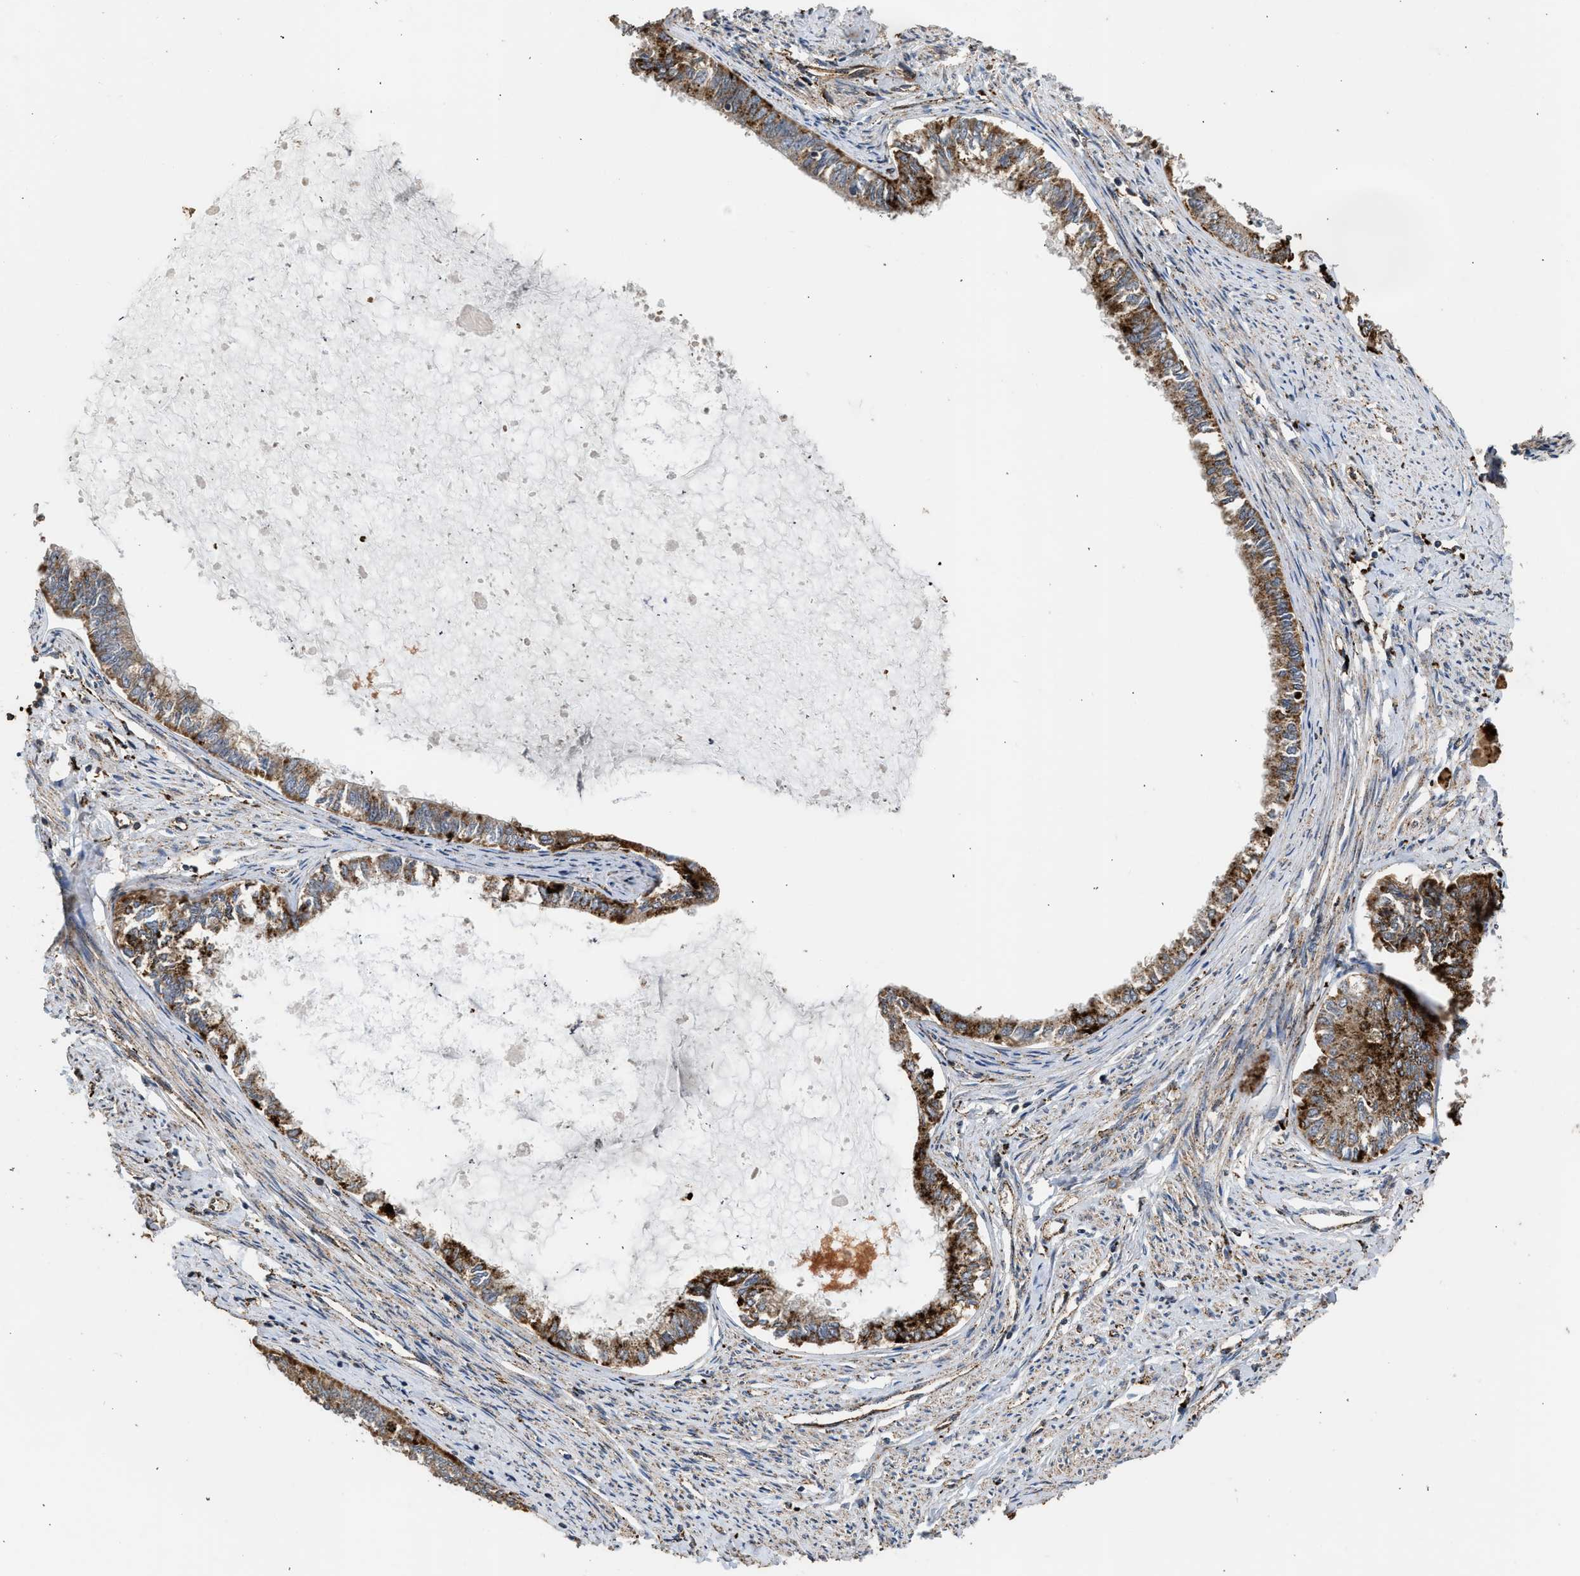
{"staining": {"intensity": "strong", "quantity": ">75%", "location": "cytoplasmic/membranous"}, "tissue": "endometrial cancer", "cell_type": "Tumor cells", "image_type": "cancer", "snomed": [{"axis": "morphology", "description": "Adenocarcinoma, NOS"}, {"axis": "topography", "description": "Endometrium"}], "caption": "IHC histopathology image of adenocarcinoma (endometrial) stained for a protein (brown), which shows high levels of strong cytoplasmic/membranous positivity in about >75% of tumor cells.", "gene": "CTSV", "patient": {"sex": "female", "age": 86}}